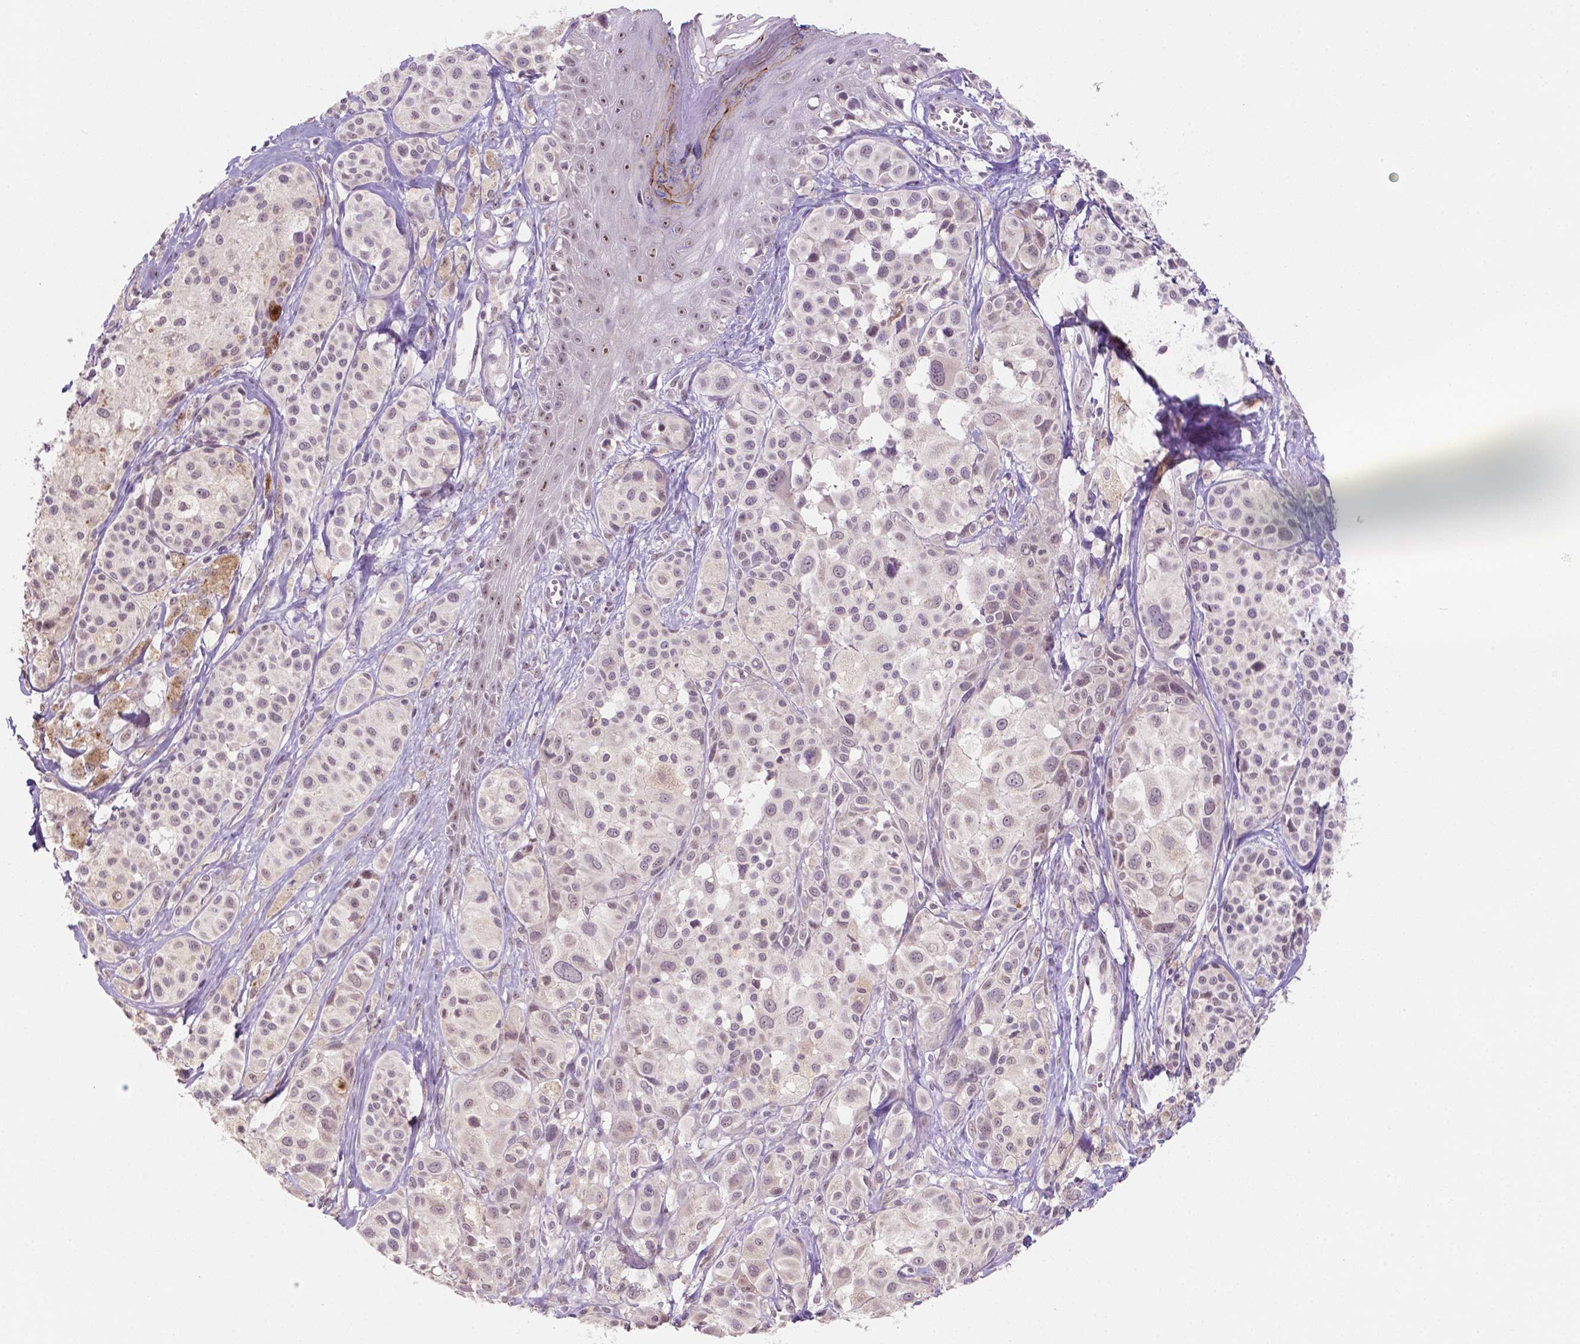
{"staining": {"intensity": "negative", "quantity": "none", "location": "none"}, "tissue": "melanoma", "cell_type": "Tumor cells", "image_type": "cancer", "snomed": [{"axis": "morphology", "description": "Malignant melanoma, NOS"}, {"axis": "topography", "description": "Skin"}], "caption": "Immunohistochemistry histopathology image of neoplastic tissue: human malignant melanoma stained with DAB (3,3'-diaminobenzidine) exhibits no significant protein expression in tumor cells. The staining was performed using DAB (3,3'-diaminobenzidine) to visualize the protein expression in brown, while the nuclei were stained in blue with hematoxylin (Magnification: 20x).", "gene": "SHLD3", "patient": {"sex": "male", "age": 77}}